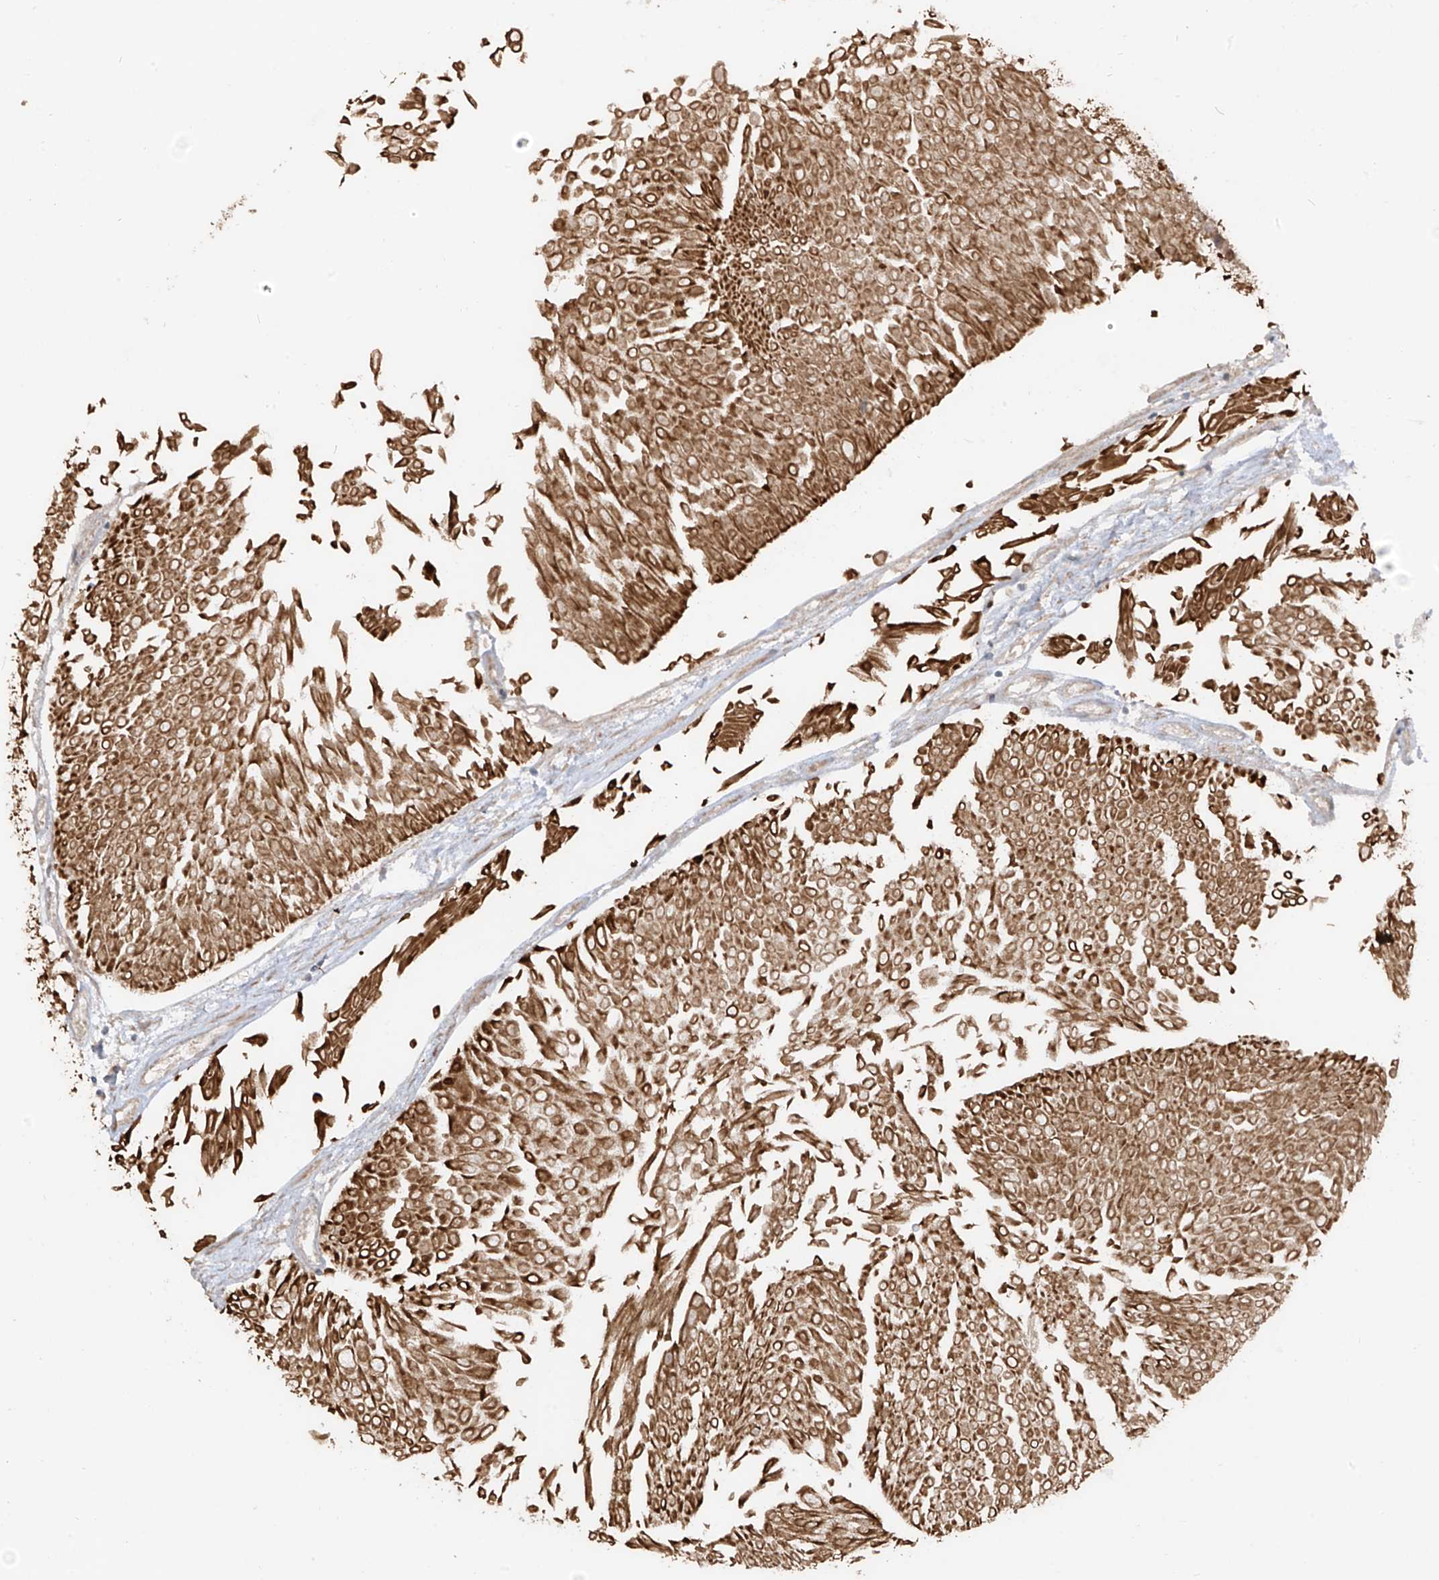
{"staining": {"intensity": "moderate", "quantity": ">75%", "location": "cytoplasmic/membranous"}, "tissue": "urothelial cancer", "cell_type": "Tumor cells", "image_type": "cancer", "snomed": [{"axis": "morphology", "description": "Urothelial carcinoma, Low grade"}, {"axis": "topography", "description": "Urinary bladder"}], "caption": "Immunohistochemical staining of human low-grade urothelial carcinoma demonstrates medium levels of moderate cytoplasmic/membranous positivity in about >75% of tumor cells.", "gene": "COLGALT2", "patient": {"sex": "male", "age": 67}}